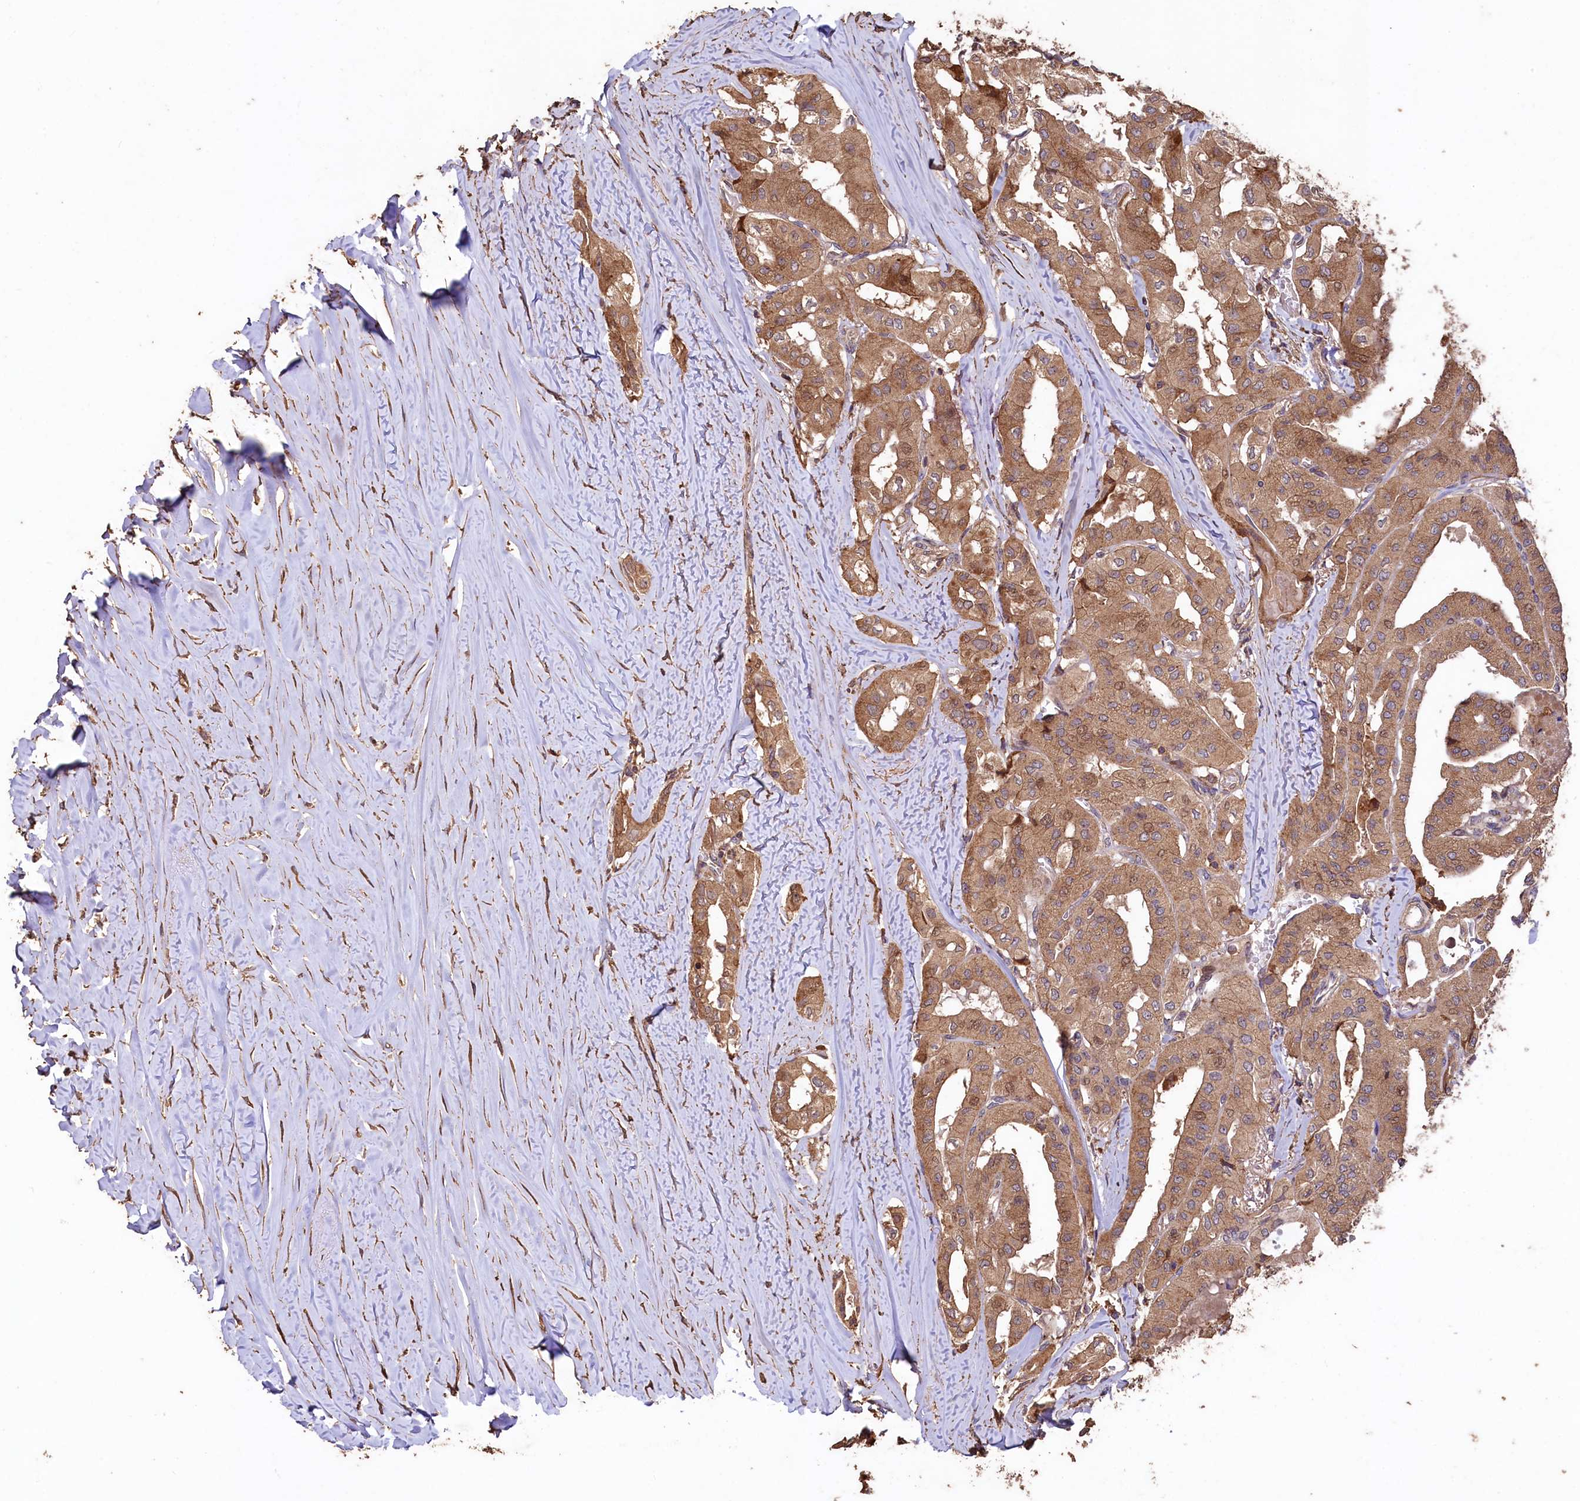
{"staining": {"intensity": "moderate", "quantity": ">75%", "location": "cytoplasmic/membranous"}, "tissue": "thyroid cancer", "cell_type": "Tumor cells", "image_type": "cancer", "snomed": [{"axis": "morphology", "description": "Papillary adenocarcinoma, NOS"}, {"axis": "topography", "description": "Thyroid gland"}], "caption": "Thyroid cancer (papillary adenocarcinoma) stained with a brown dye reveals moderate cytoplasmic/membranous positive positivity in about >75% of tumor cells.", "gene": "TMEM98", "patient": {"sex": "female", "age": 59}}